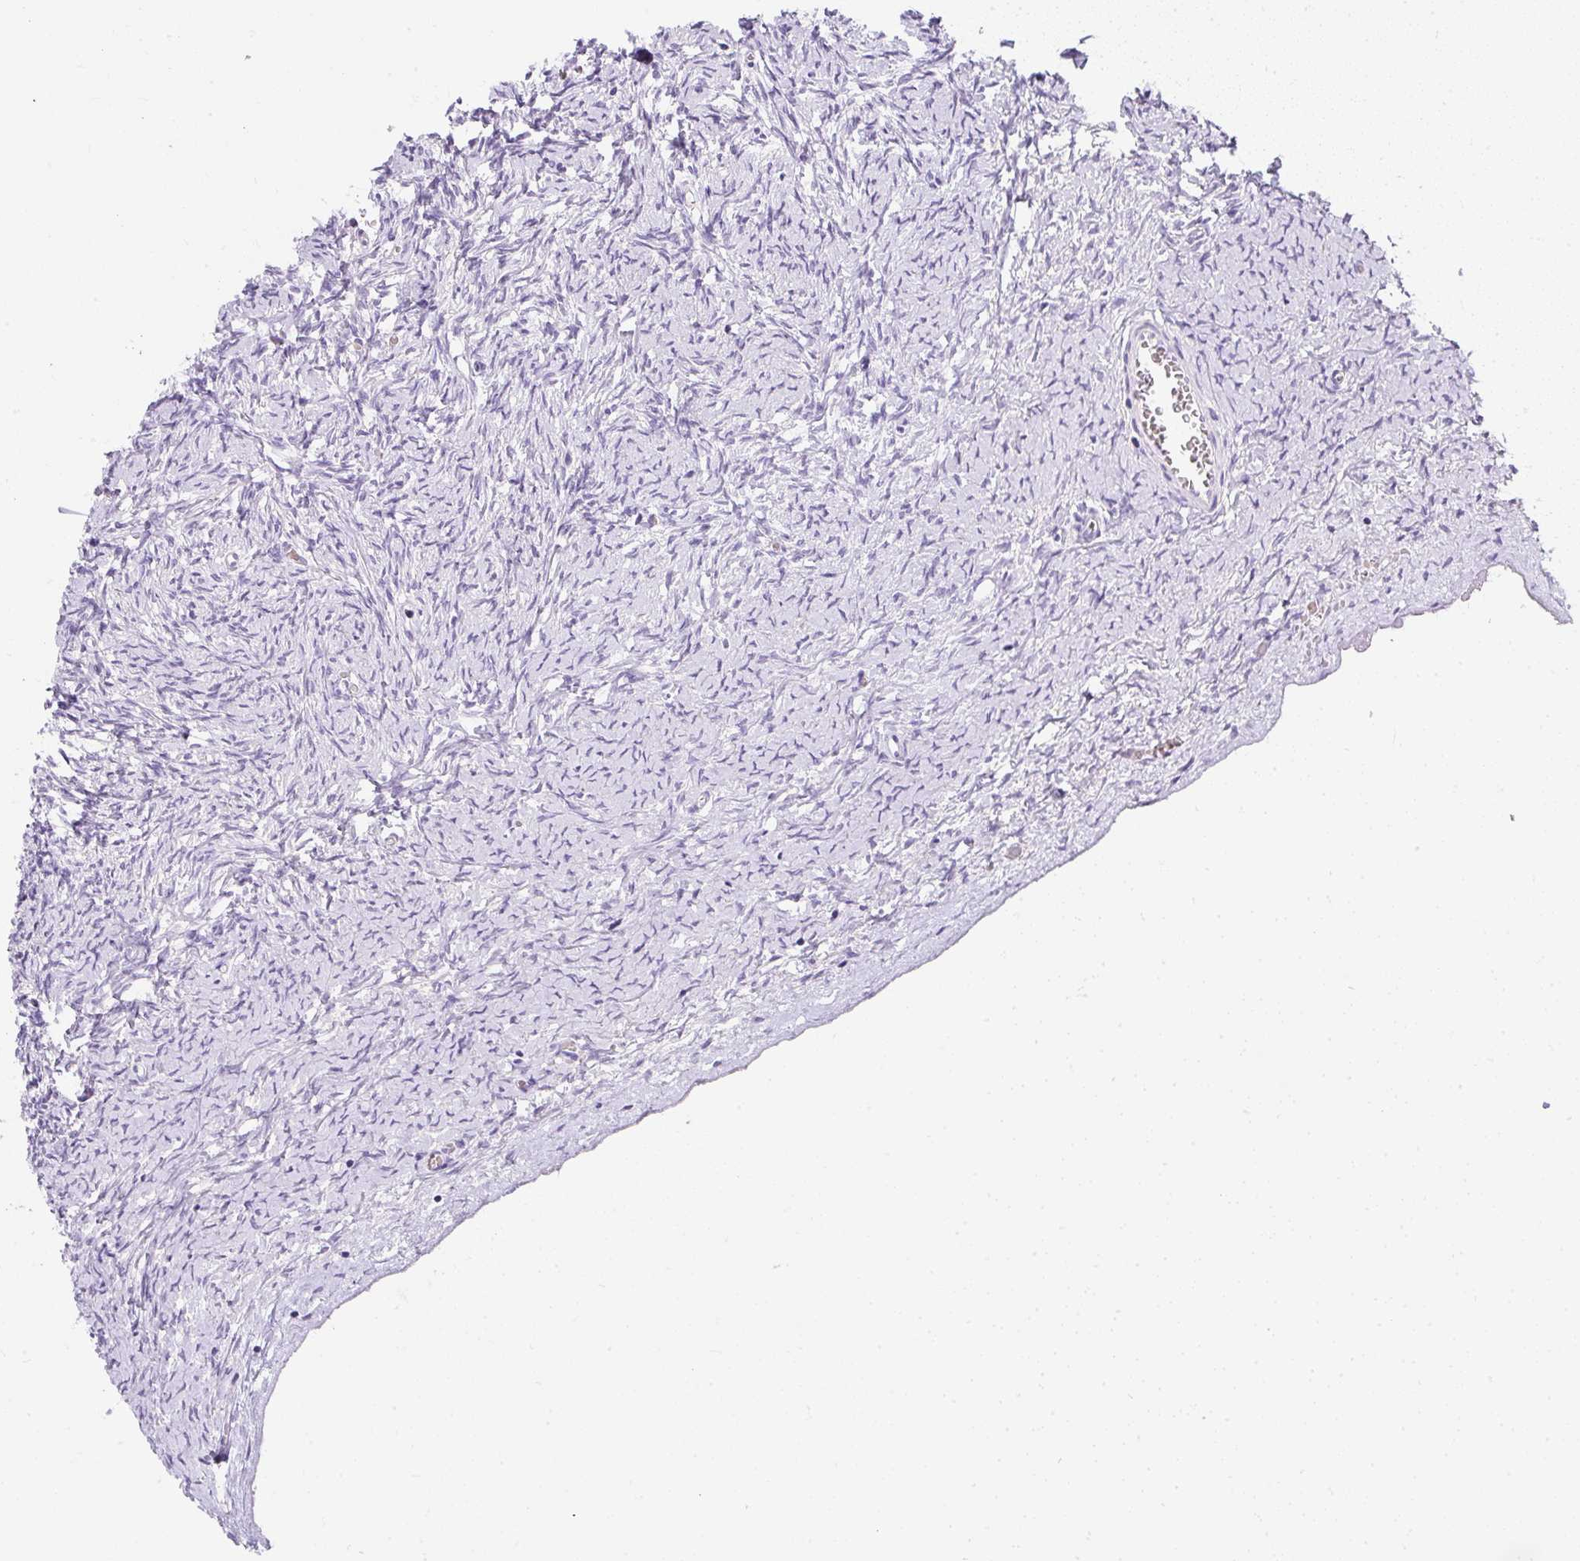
{"staining": {"intensity": "negative", "quantity": "none", "location": "none"}, "tissue": "ovary", "cell_type": "Follicle cells", "image_type": "normal", "snomed": [{"axis": "morphology", "description": "Normal tissue, NOS"}, {"axis": "topography", "description": "Ovary"}], "caption": "Photomicrograph shows no protein expression in follicle cells of normal ovary.", "gene": "DTX4", "patient": {"sex": "female", "age": 39}}